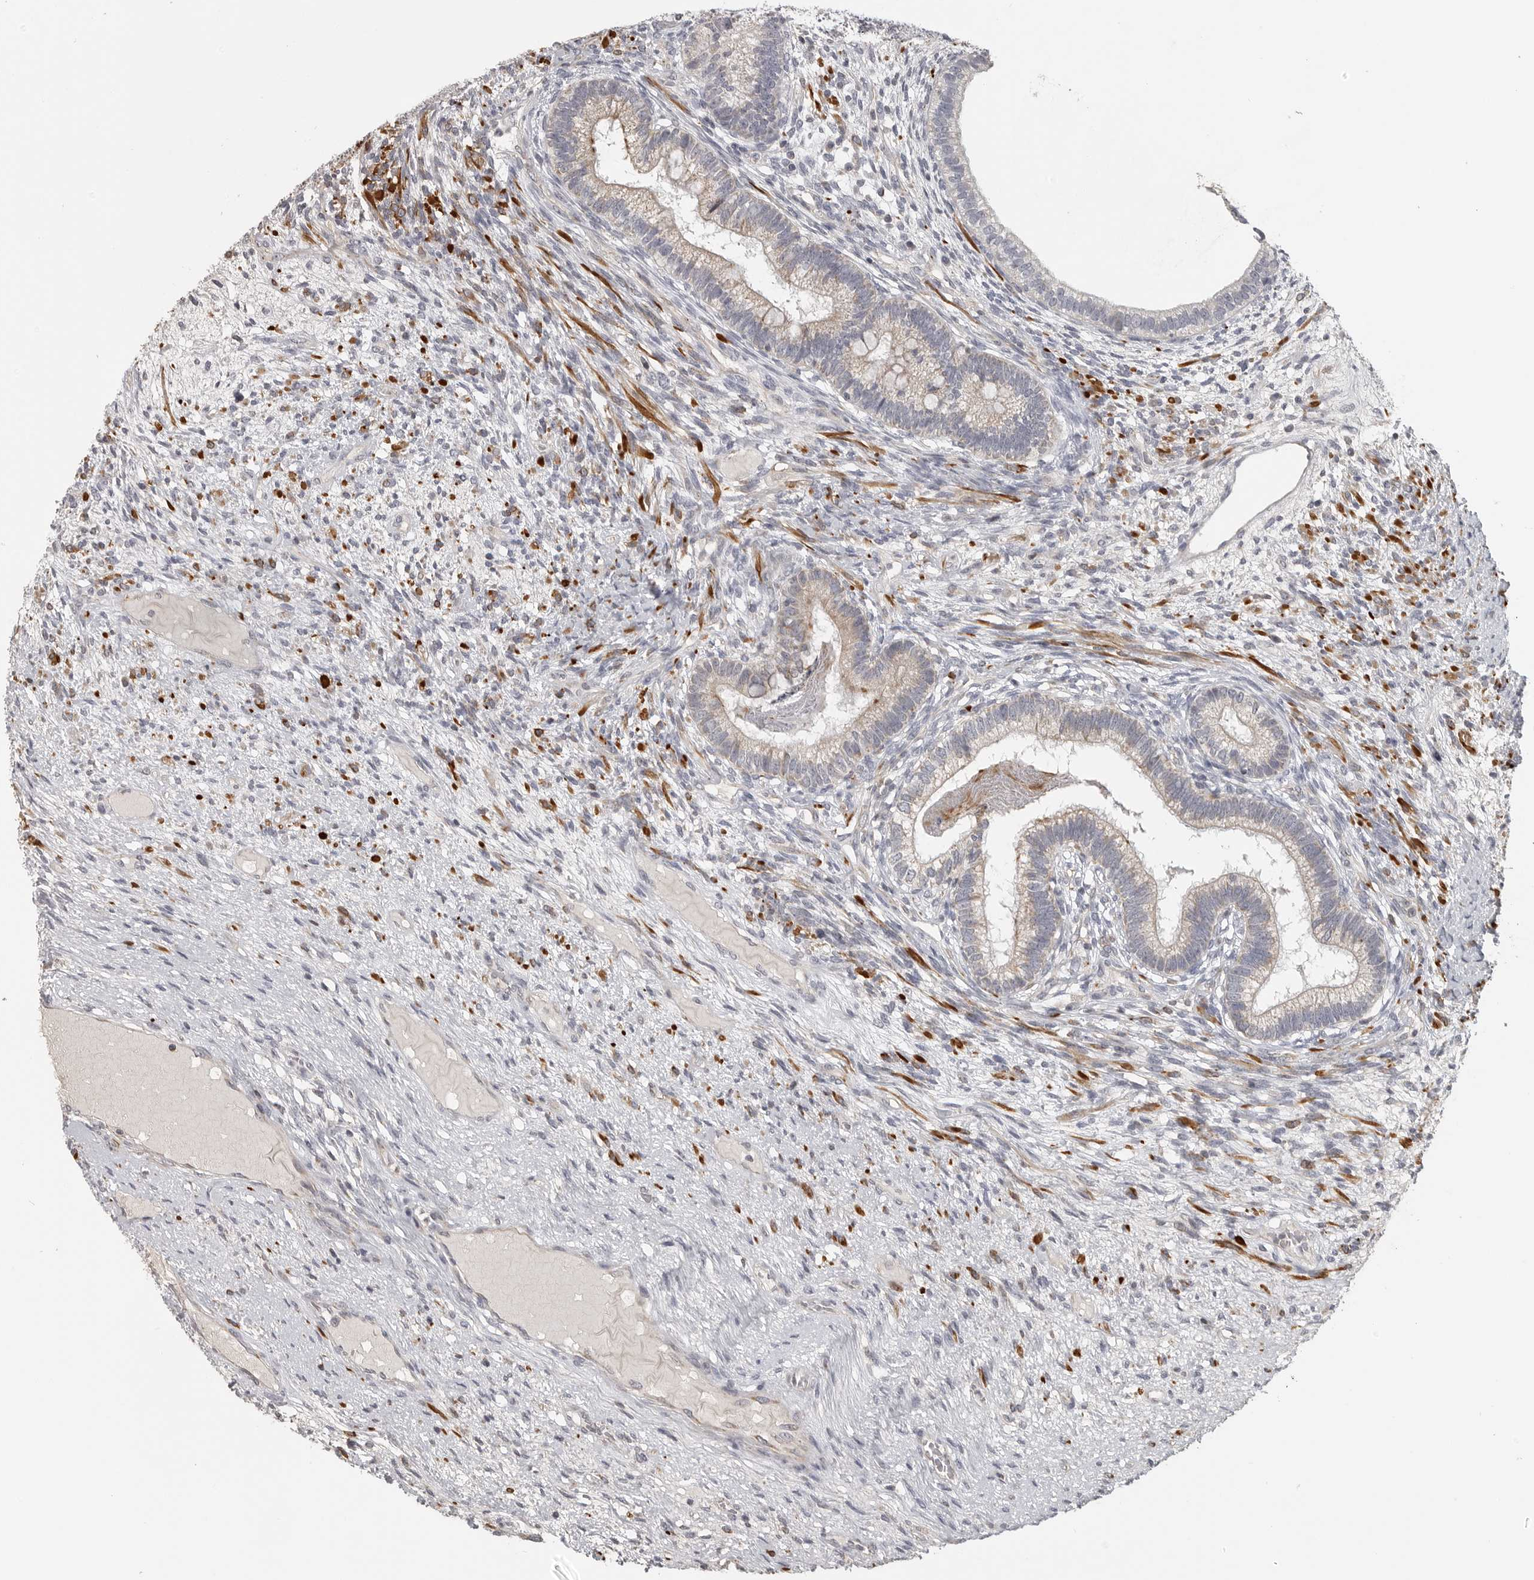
{"staining": {"intensity": "weak", "quantity": "<25%", "location": "cytoplasmic/membranous"}, "tissue": "testis cancer", "cell_type": "Tumor cells", "image_type": "cancer", "snomed": [{"axis": "morphology", "description": "Seminoma, NOS"}, {"axis": "morphology", "description": "Carcinoma, Embryonal, NOS"}, {"axis": "topography", "description": "Testis"}], "caption": "Tumor cells show no significant staining in testis cancer (embryonal carcinoma). (DAB immunohistochemistry, high magnification).", "gene": "RXFP3", "patient": {"sex": "male", "age": 28}}